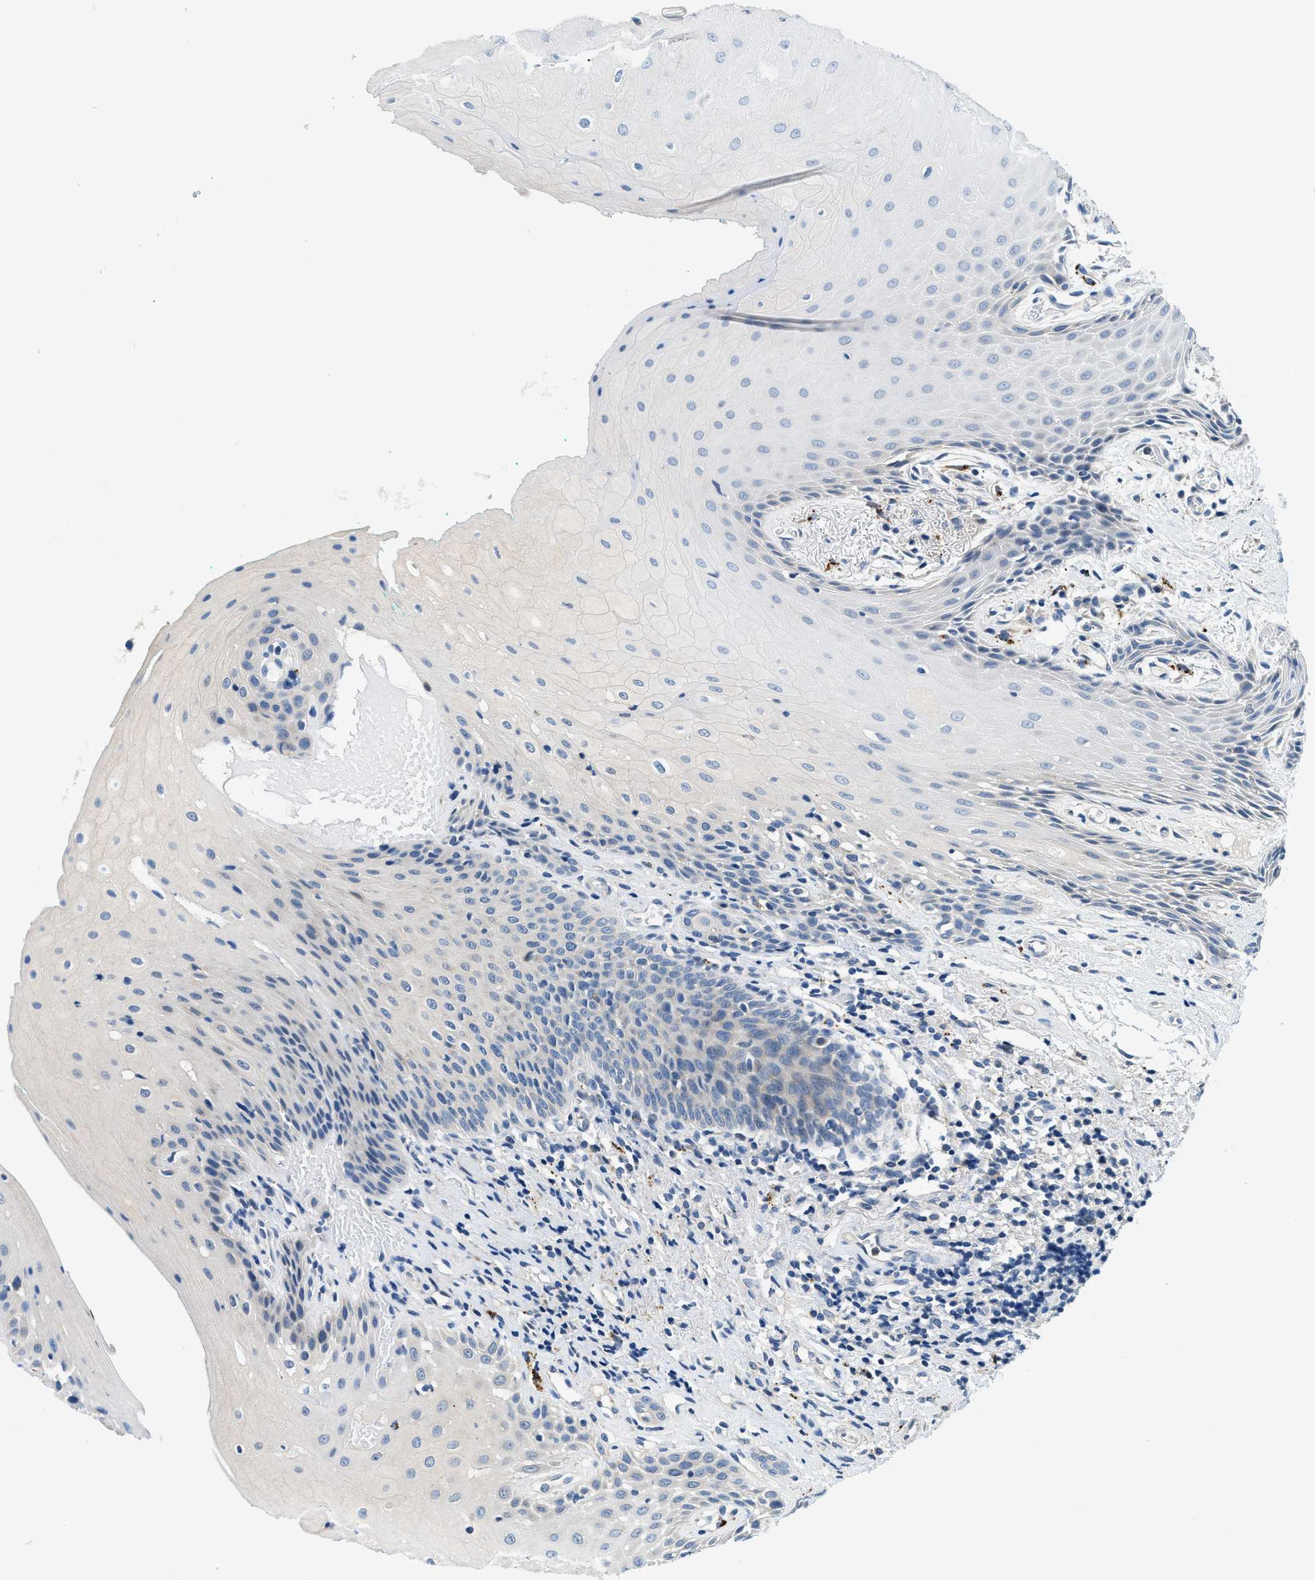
{"staining": {"intensity": "negative", "quantity": "none", "location": "none"}, "tissue": "oral mucosa", "cell_type": "Squamous epithelial cells", "image_type": "normal", "snomed": [{"axis": "morphology", "description": "Normal tissue, NOS"}, {"axis": "morphology", "description": "Squamous cell carcinoma, NOS"}, {"axis": "topography", "description": "Oral tissue"}, {"axis": "topography", "description": "Salivary gland"}, {"axis": "topography", "description": "Head-Neck"}], "caption": "This is an immunohistochemistry (IHC) micrograph of unremarkable oral mucosa. There is no expression in squamous epithelial cells.", "gene": "ADGRE3", "patient": {"sex": "female", "age": 62}}